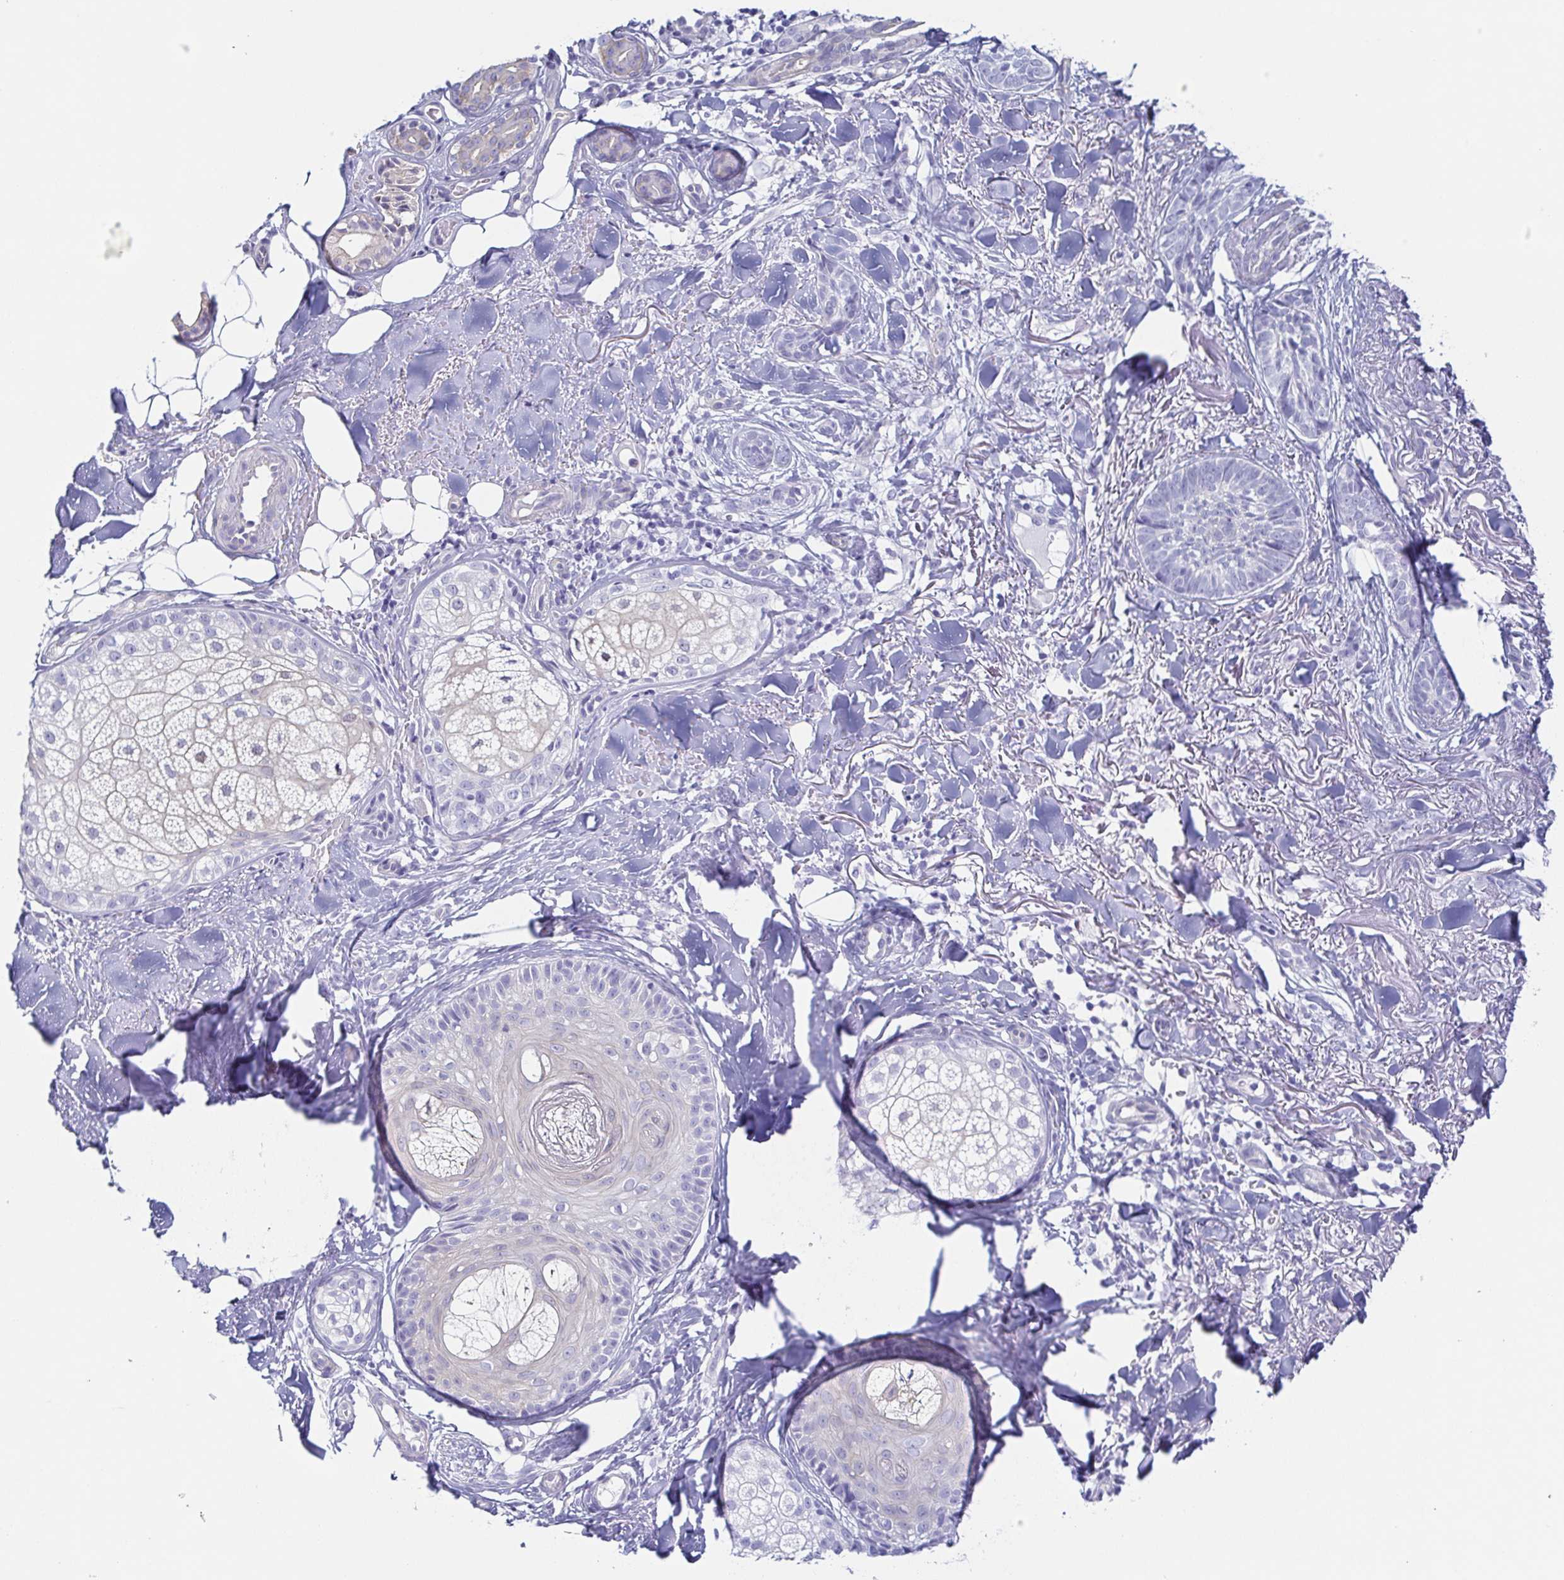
{"staining": {"intensity": "negative", "quantity": "none", "location": "none"}, "tissue": "skin cancer", "cell_type": "Tumor cells", "image_type": "cancer", "snomed": [{"axis": "morphology", "description": "Basal cell carcinoma"}, {"axis": "morphology", "description": "BCC, high aggressive"}, {"axis": "topography", "description": "Skin"}], "caption": "High power microscopy image of an IHC image of skin cancer (bcc,  high aggressive), revealing no significant positivity in tumor cells.", "gene": "PRR4", "patient": {"sex": "female", "age": 79}}